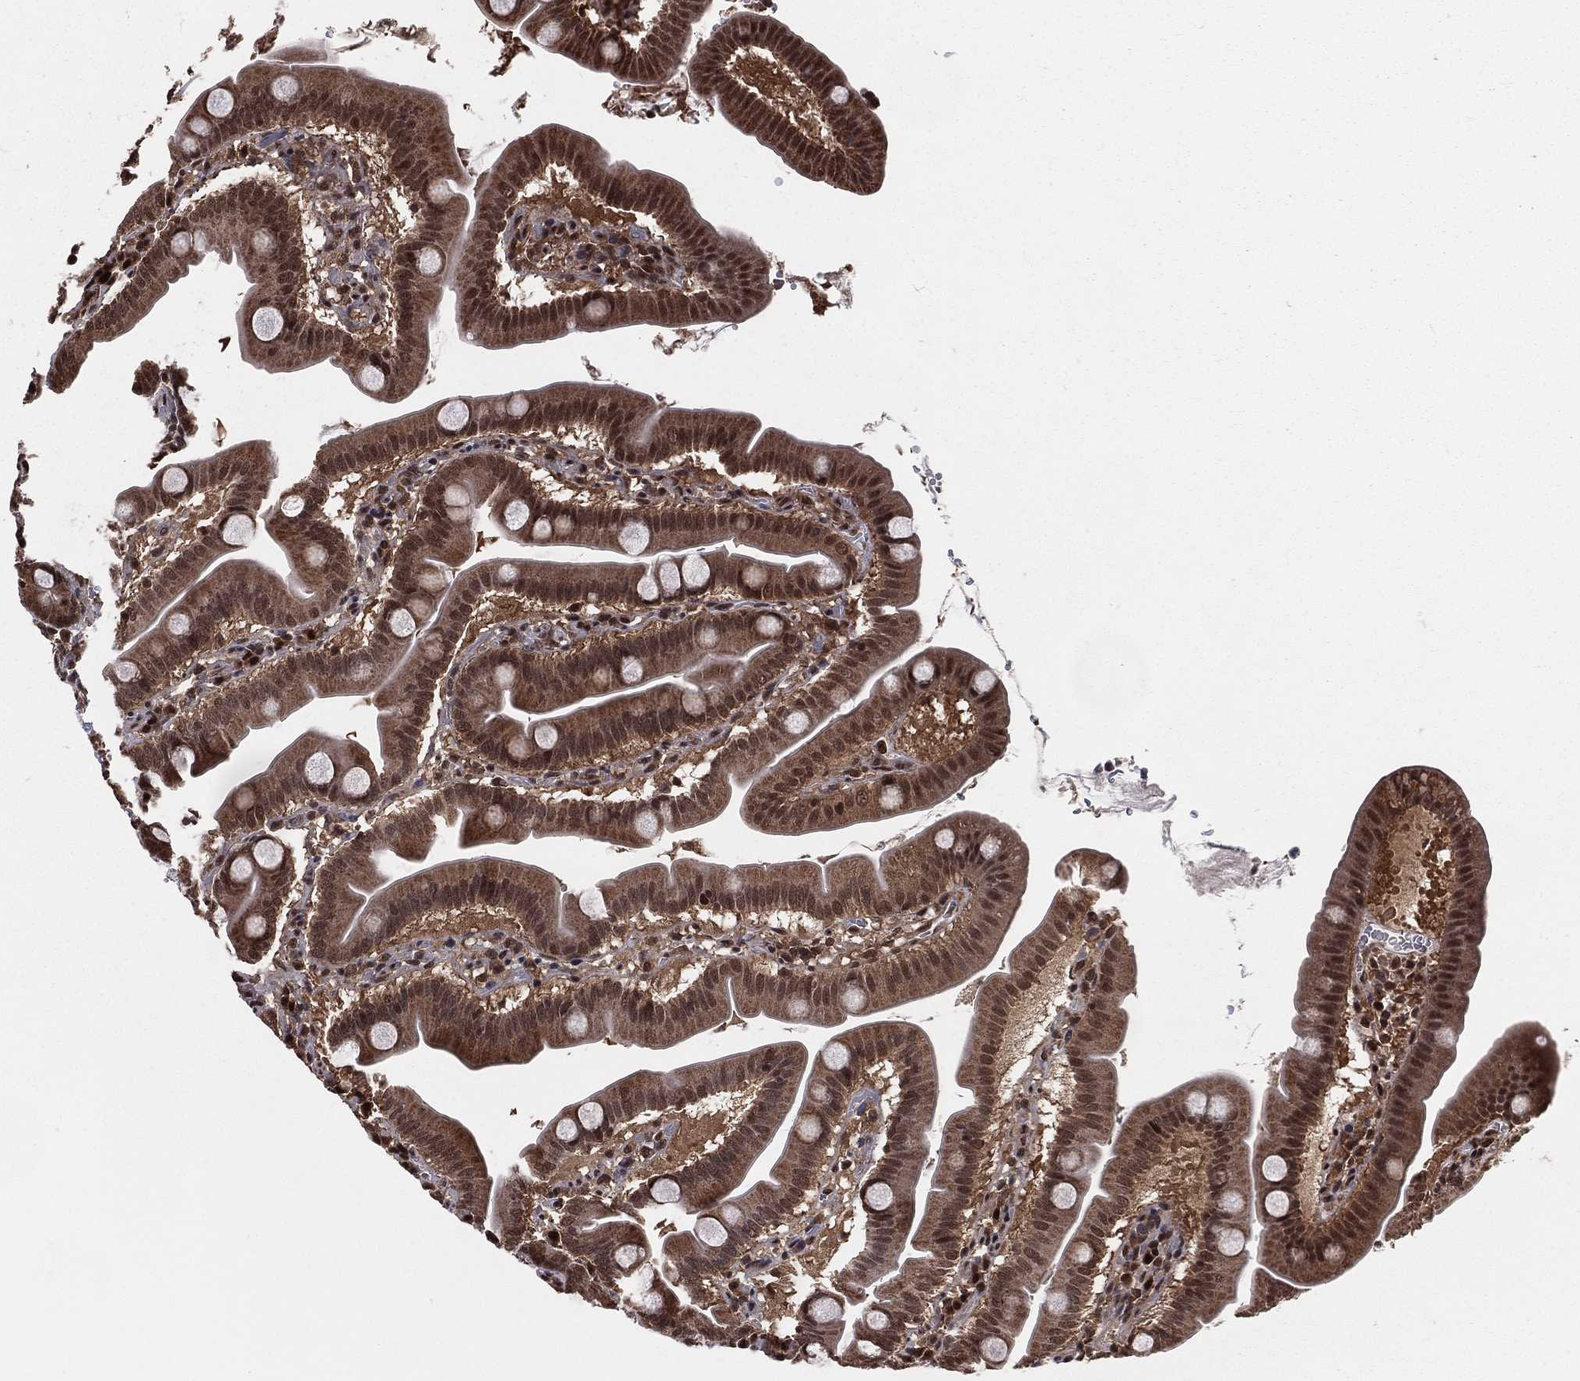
{"staining": {"intensity": "moderate", "quantity": ">75%", "location": "cytoplasmic/membranous,nuclear"}, "tissue": "duodenum", "cell_type": "Glandular cells", "image_type": "normal", "snomed": [{"axis": "morphology", "description": "Normal tissue, NOS"}, {"axis": "topography", "description": "Duodenum"}], "caption": "Immunohistochemical staining of unremarkable human duodenum reveals medium levels of moderate cytoplasmic/membranous,nuclear positivity in about >75% of glandular cells. (DAB IHC with brightfield microscopy, high magnification).", "gene": "COPS4", "patient": {"sex": "male", "age": 59}}